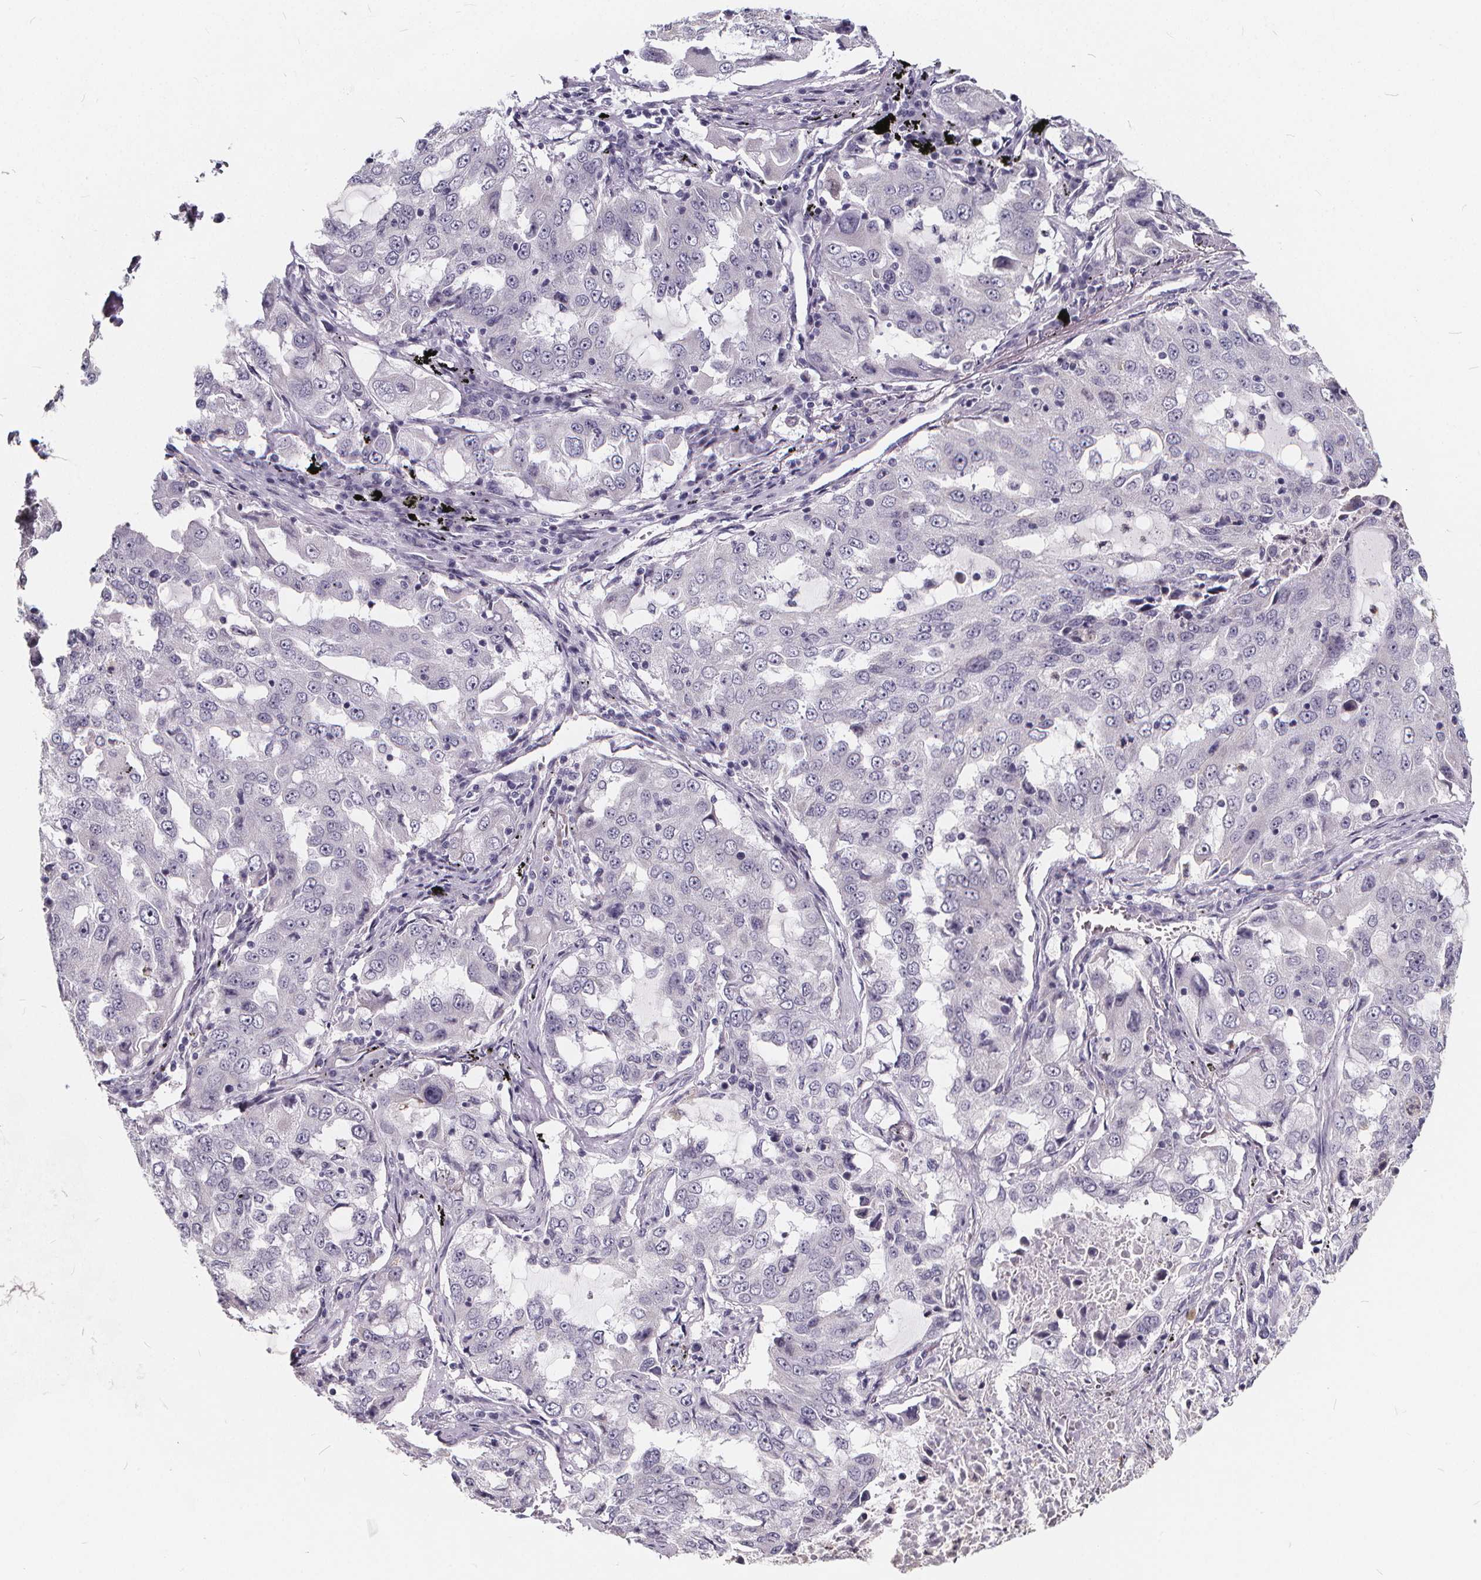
{"staining": {"intensity": "negative", "quantity": "none", "location": "none"}, "tissue": "lung cancer", "cell_type": "Tumor cells", "image_type": "cancer", "snomed": [{"axis": "morphology", "description": "Adenocarcinoma, NOS"}, {"axis": "topography", "description": "Lung"}], "caption": "An image of human adenocarcinoma (lung) is negative for staining in tumor cells.", "gene": "SPEF2", "patient": {"sex": "female", "age": 61}}